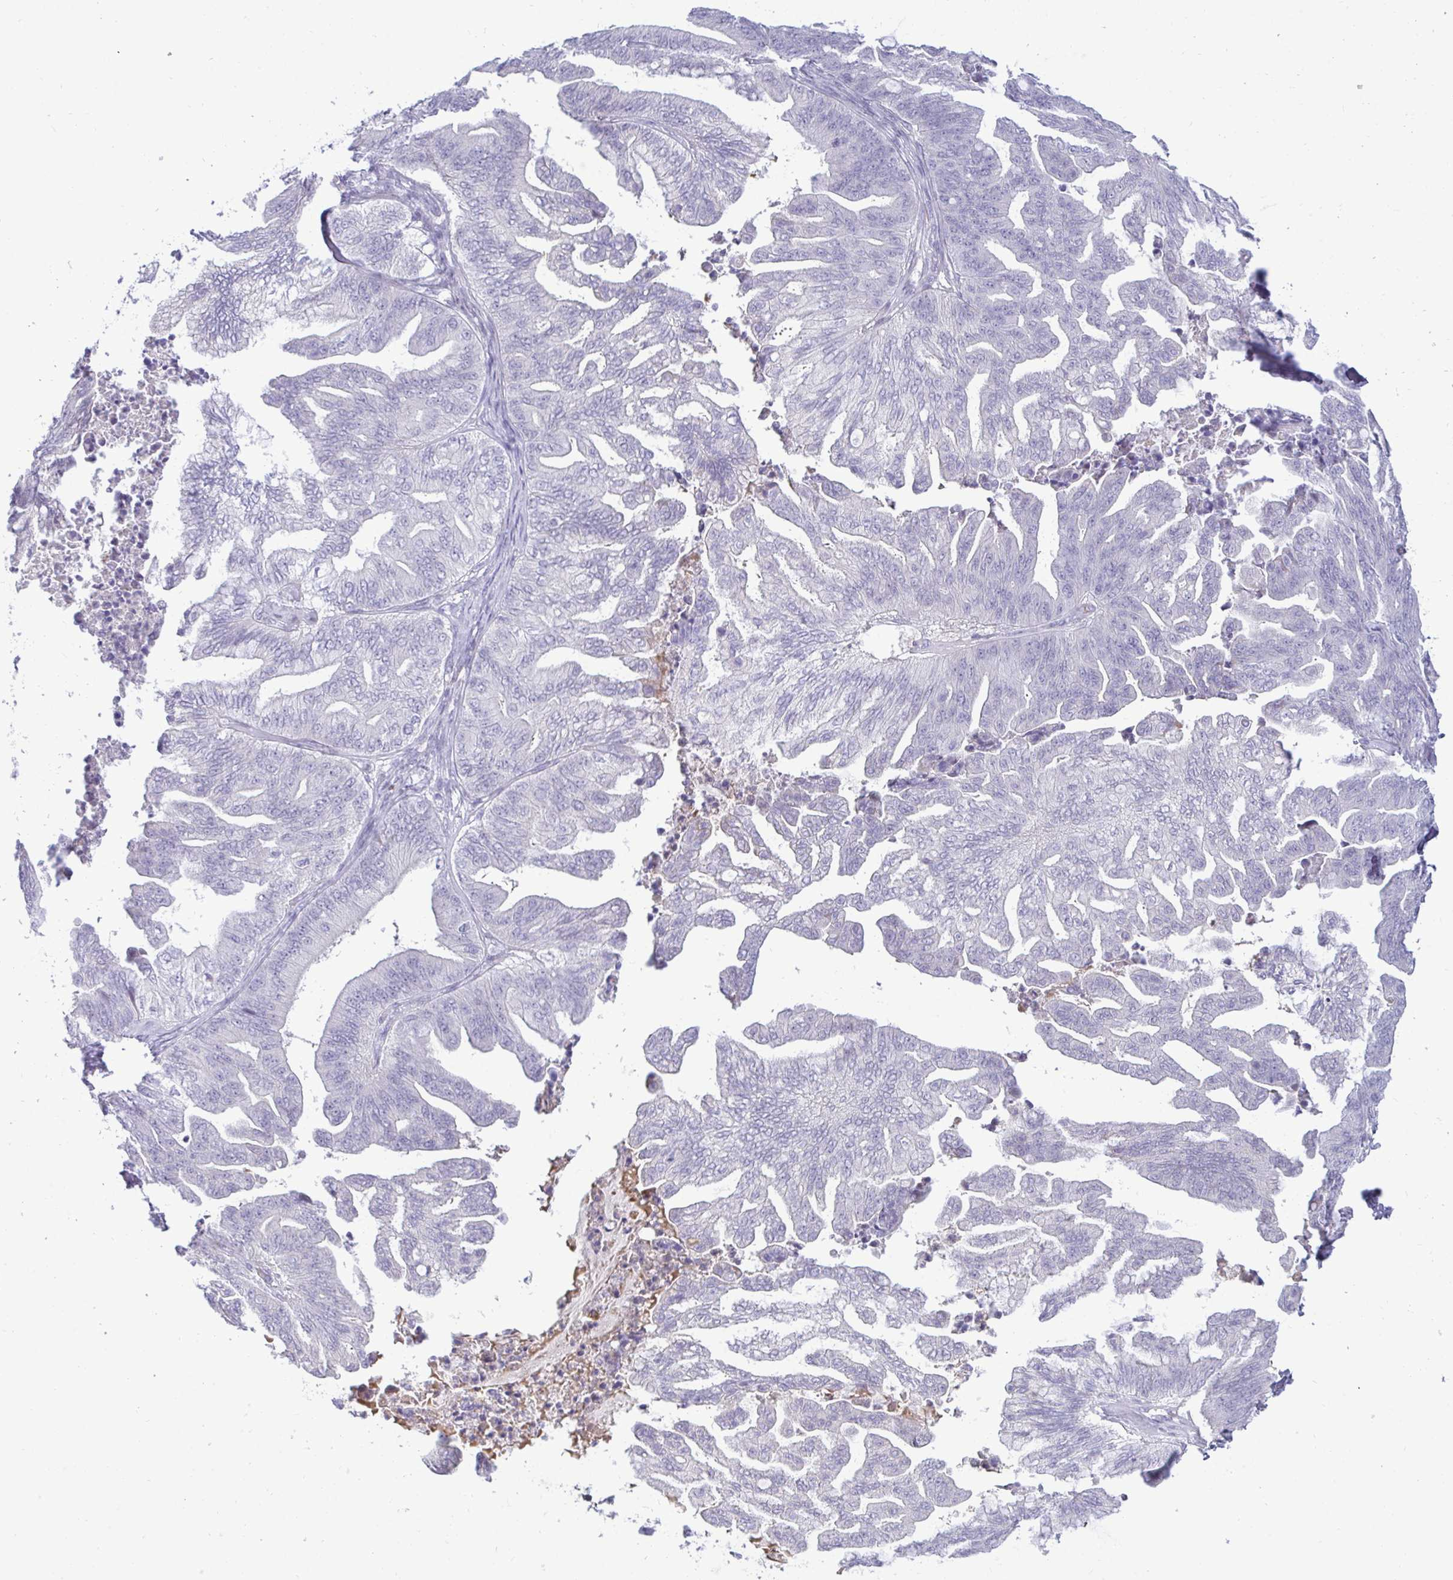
{"staining": {"intensity": "negative", "quantity": "none", "location": "none"}, "tissue": "ovarian cancer", "cell_type": "Tumor cells", "image_type": "cancer", "snomed": [{"axis": "morphology", "description": "Cystadenocarcinoma, mucinous, NOS"}, {"axis": "topography", "description": "Ovary"}], "caption": "High magnification brightfield microscopy of ovarian cancer (mucinous cystadenocarcinoma) stained with DAB (3,3'-diaminobenzidine) (brown) and counterstained with hematoxylin (blue): tumor cells show no significant expression.", "gene": "EPOP", "patient": {"sex": "female", "age": 67}}